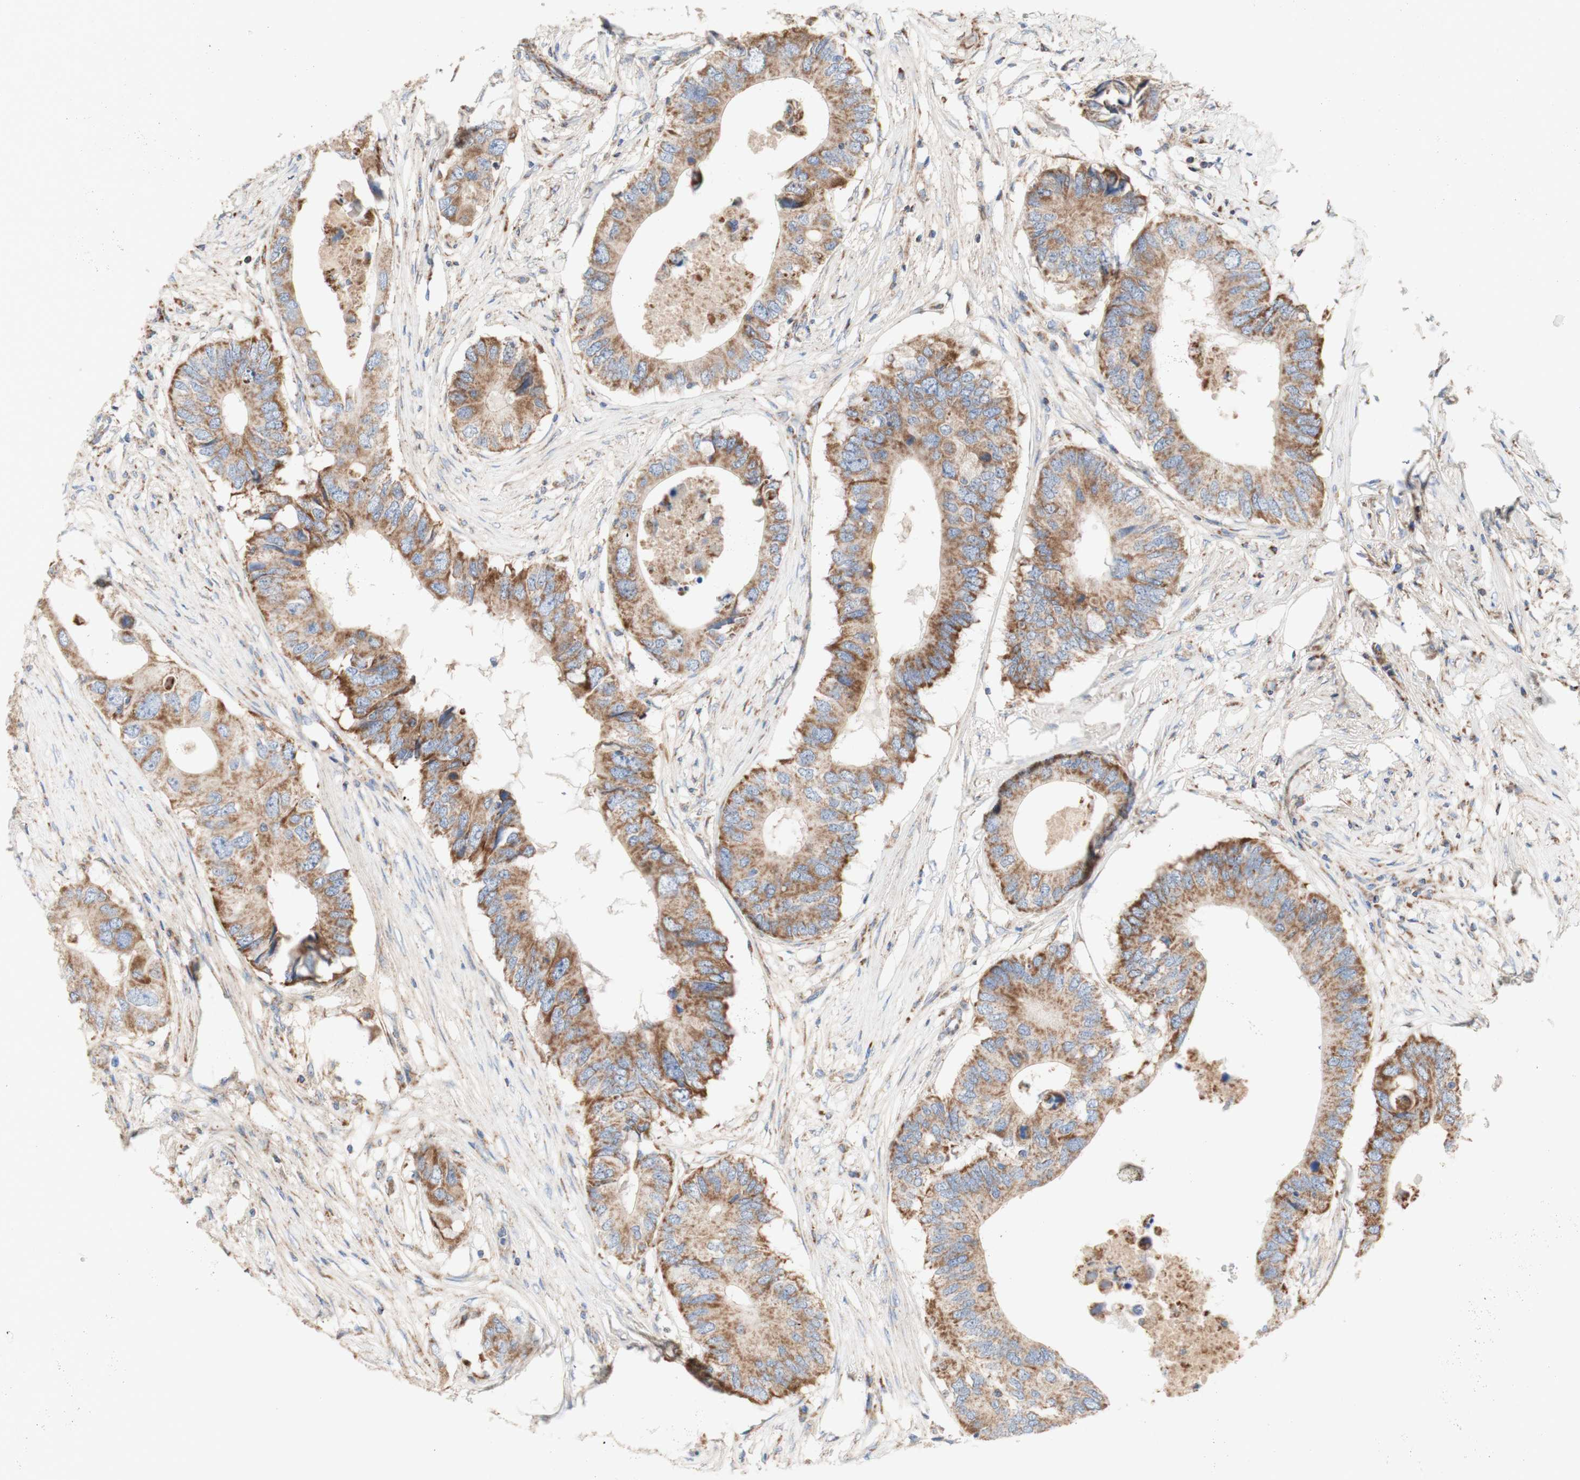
{"staining": {"intensity": "moderate", "quantity": ">75%", "location": "cytoplasmic/membranous"}, "tissue": "colorectal cancer", "cell_type": "Tumor cells", "image_type": "cancer", "snomed": [{"axis": "morphology", "description": "Adenocarcinoma, NOS"}, {"axis": "topography", "description": "Colon"}], "caption": "IHC photomicrograph of colorectal adenocarcinoma stained for a protein (brown), which demonstrates medium levels of moderate cytoplasmic/membranous staining in approximately >75% of tumor cells.", "gene": "SDHB", "patient": {"sex": "male", "age": 71}}